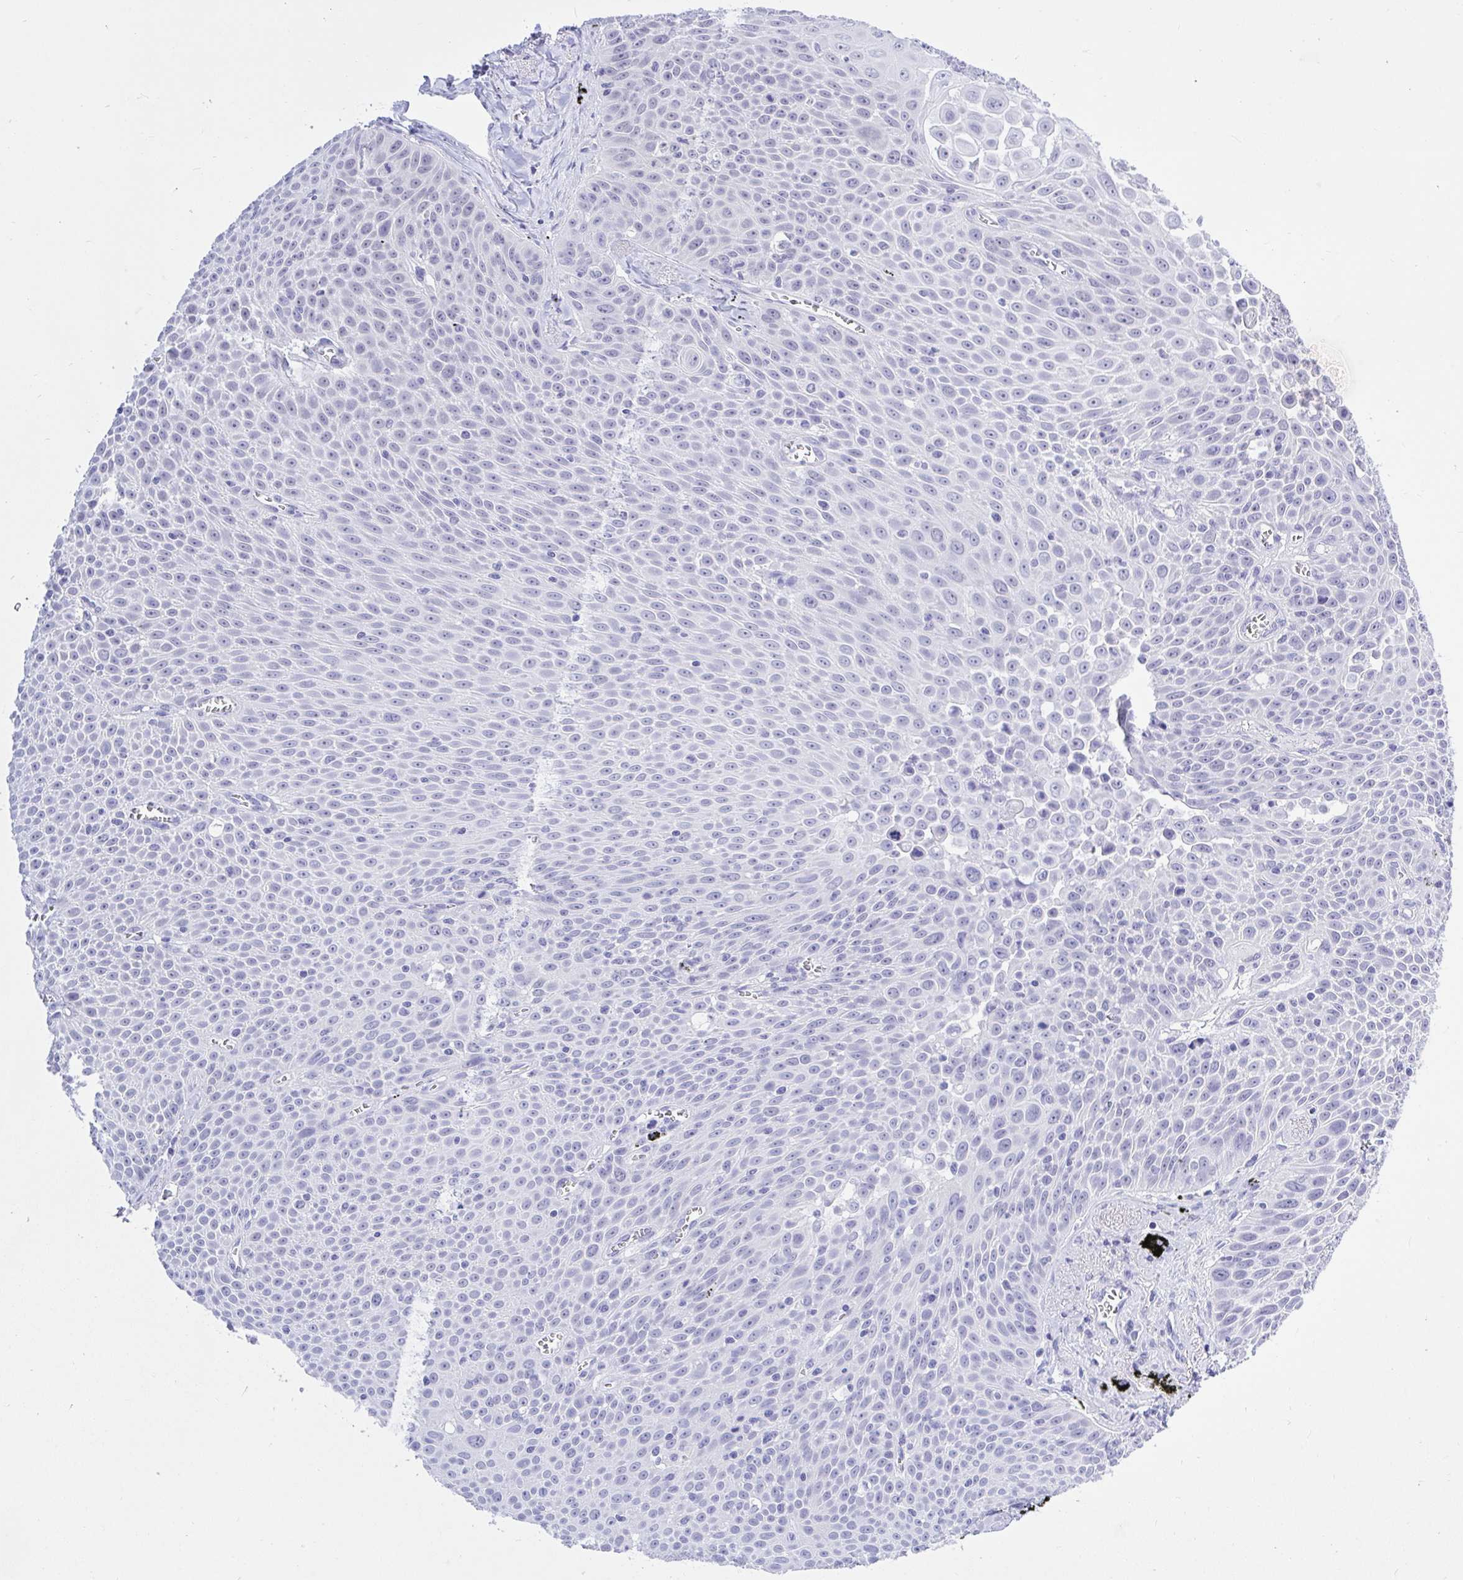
{"staining": {"intensity": "negative", "quantity": "none", "location": "none"}, "tissue": "lung cancer", "cell_type": "Tumor cells", "image_type": "cancer", "snomed": [{"axis": "morphology", "description": "Squamous cell carcinoma, NOS"}, {"axis": "morphology", "description": "Squamous cell carcinoma, metastatic, NOS"}, {"axis": "topography", "description": "Lymph node"}, {"axis": "topography", "description": "Lung"}], "caption": "There is no significant expression in tumor cells of lung cancer. (DAB (3,3'-diaminobenzidine) immunohistochemistry (IHC) visualized using brightfield microscopy, high magnification).", "gene": "THOP1", "patient": {"sex": "female", "age": 62}}